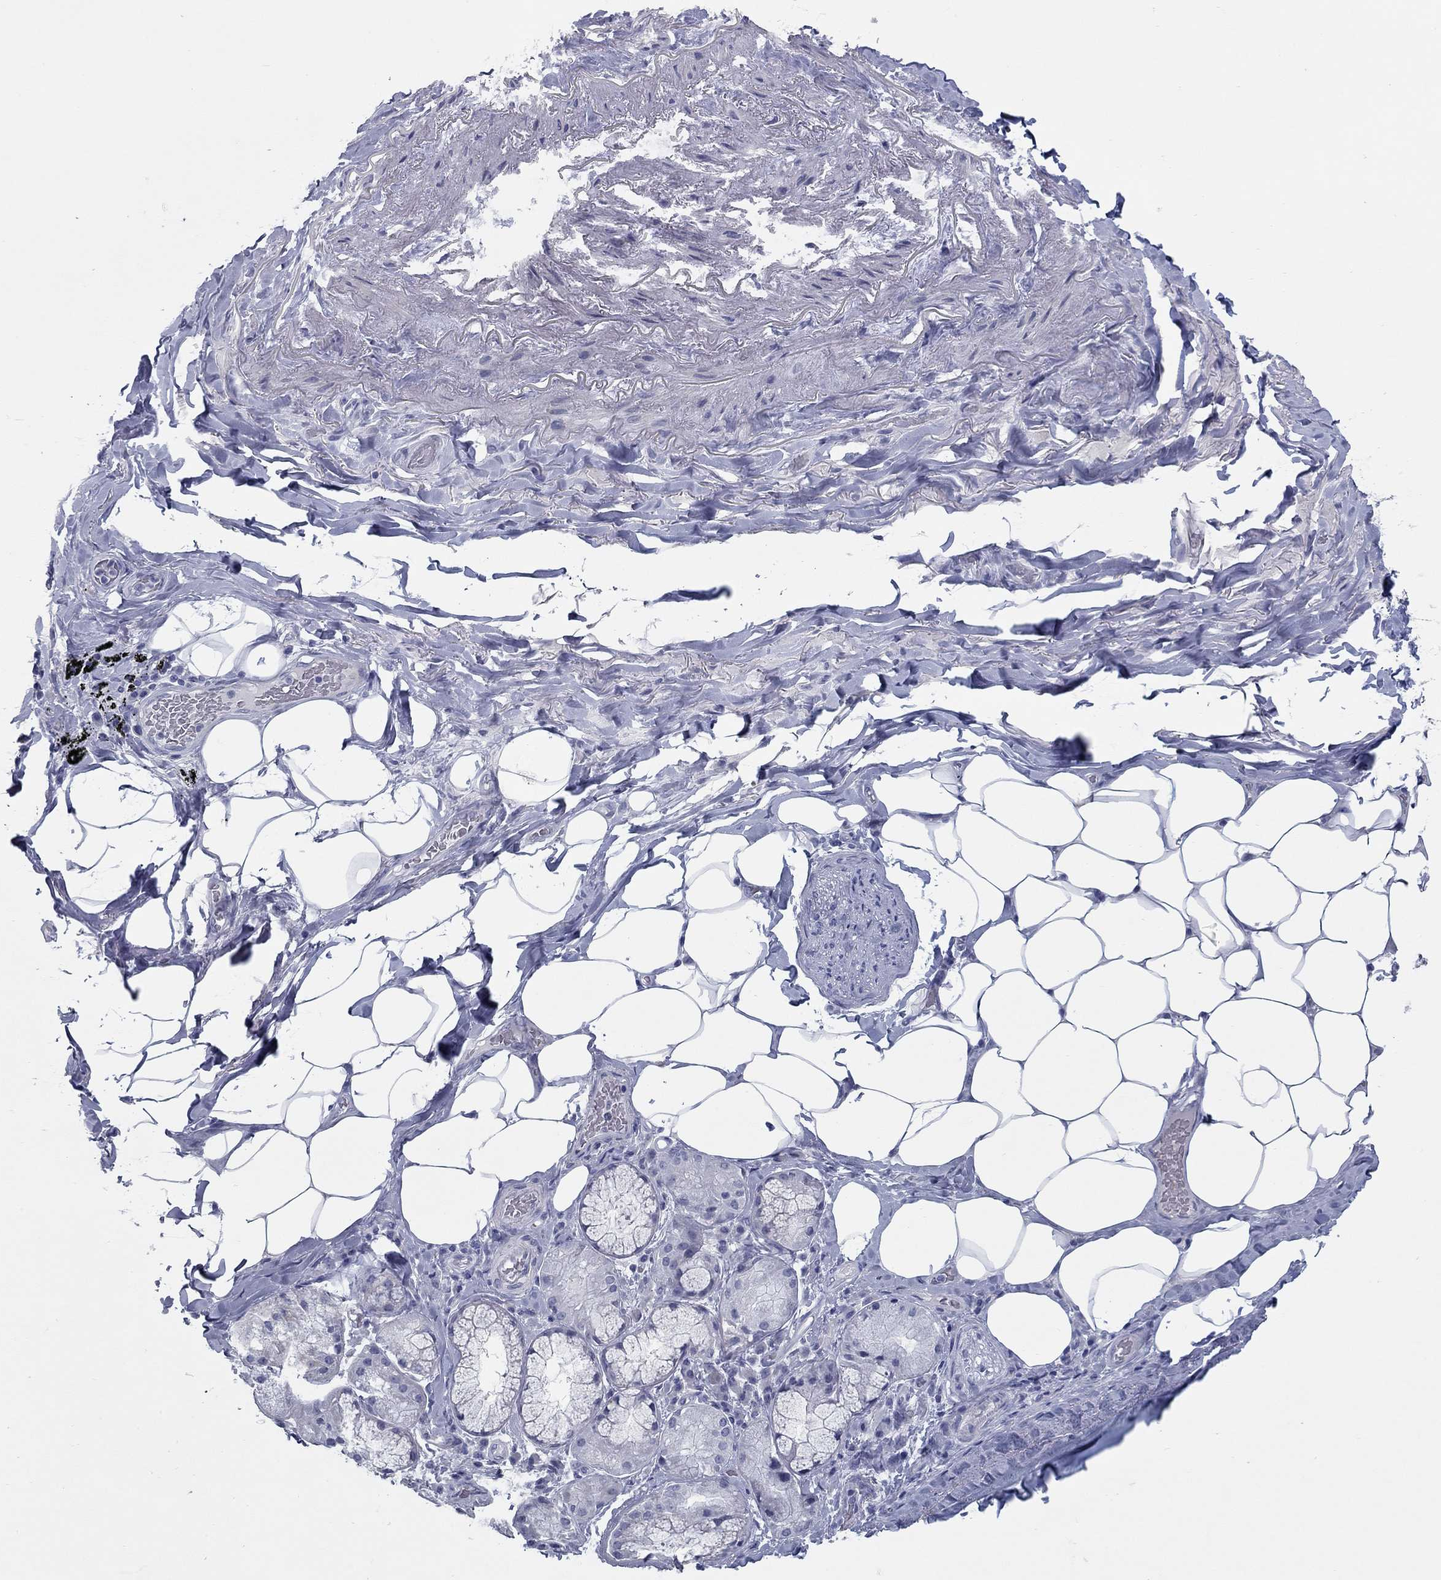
{"staining": {"intensity": "negative", "quantity": "none", "location": "none"}, "tissue": "adipose tissue", "cell_type": "Adipocytes", "image_type": "normal", "snomed": [{"axis": "morphology", "description": "Normal tissue, NOS"}, {"axis": "topography", "description": "Bronchus"}, {"axis": "topography", "description": "Lung"}], "caption": "This is a histopathology image of immunohistochemistry staining of benign adipose tissue, which shows no positivity in adipocytes.", "gene": "KIRREL2", "patient": {"sex": "female", "age": 57}}